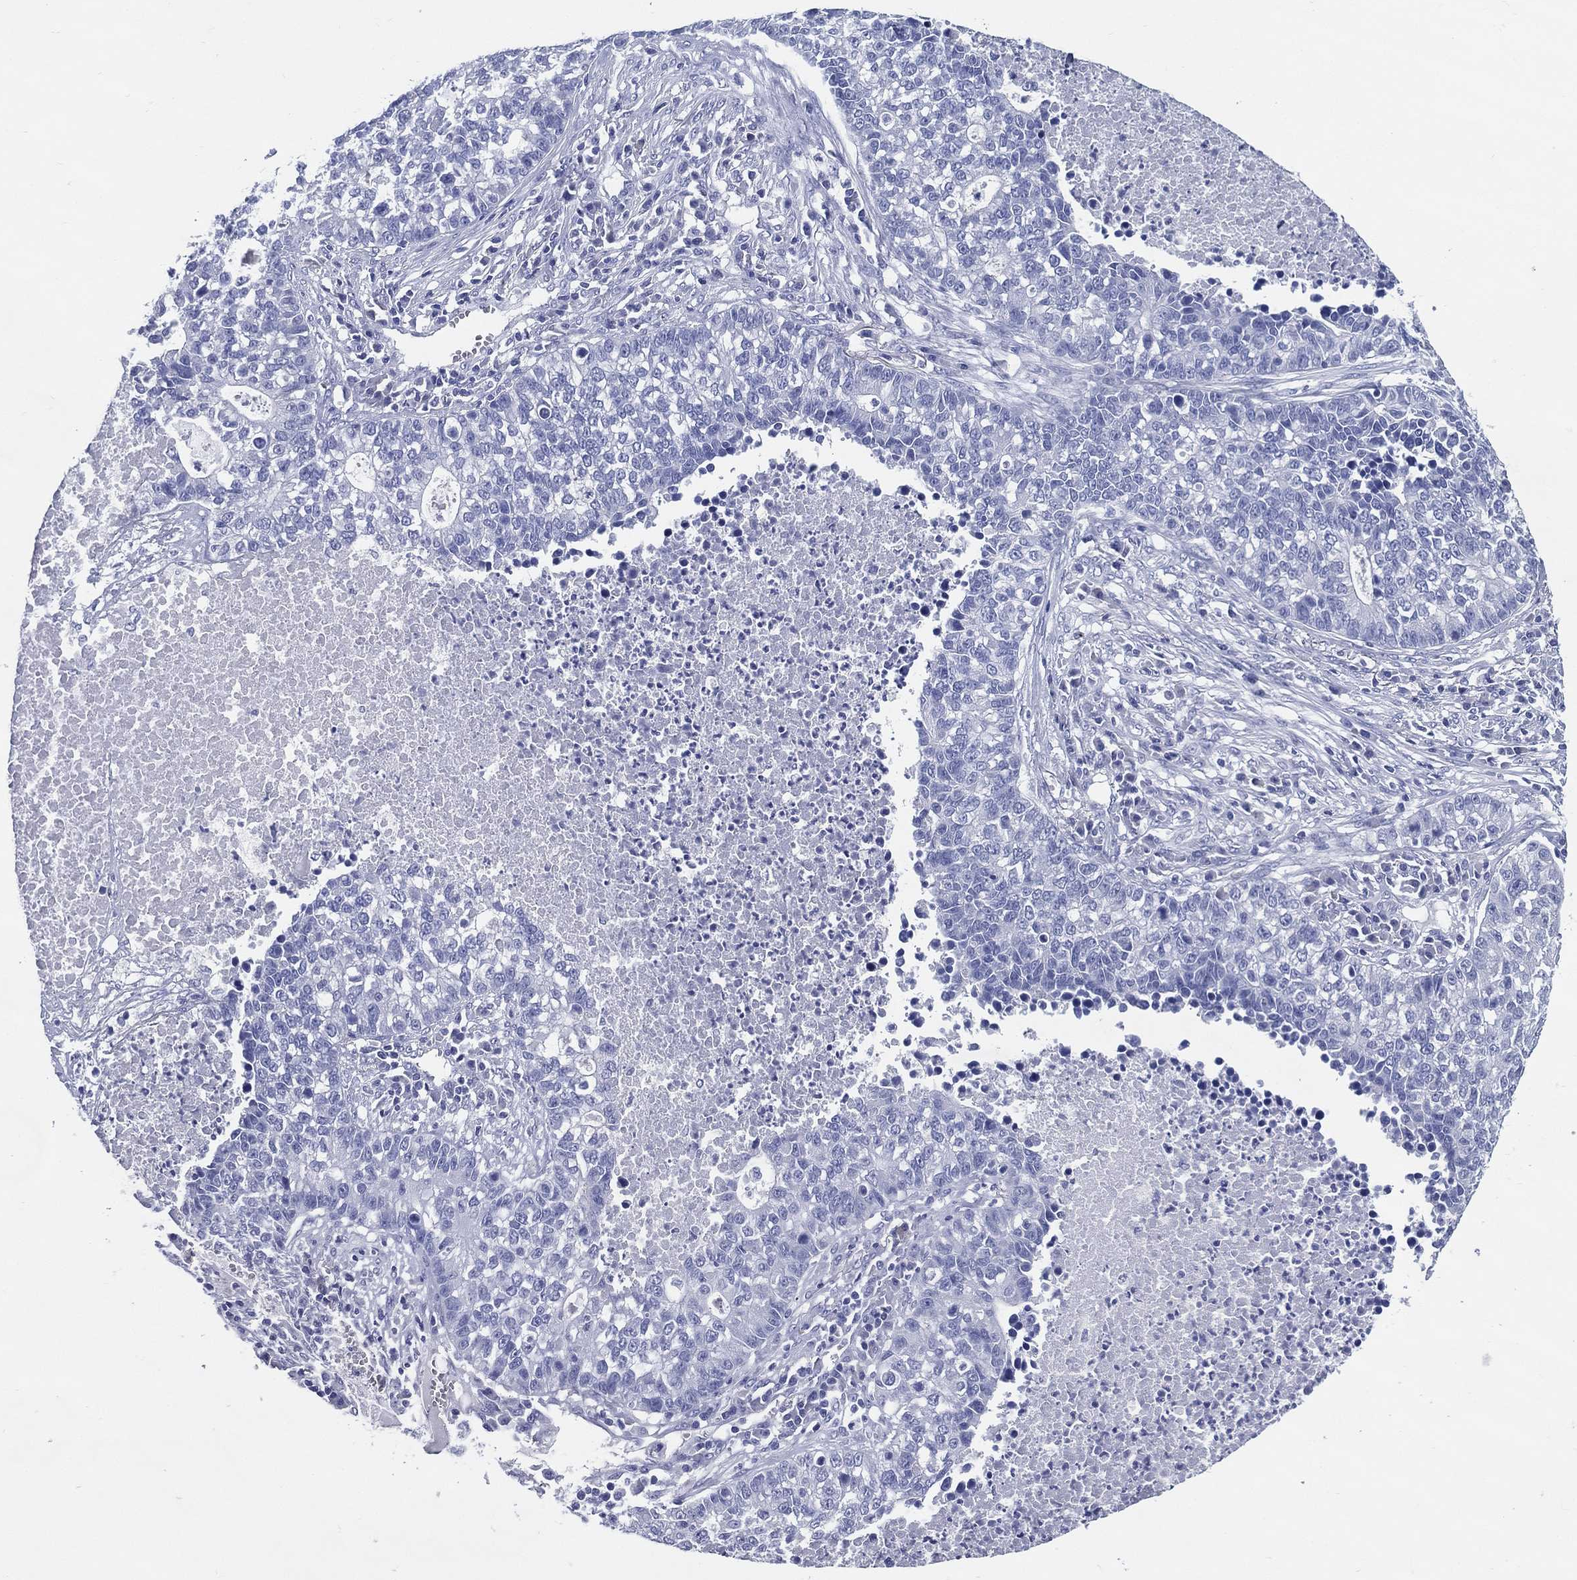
{"staining": {"intensity": "negative", "quantity": "none", "location": "none"}, "tissue": "lung cancer", "cell_type": "Tumor cells", "image_type": "cancer", "snomed": [{"axis": "morphology", "description": "Adenocarcinoma, NOS"}, {"axis": "topography", "description": "Lung"}], "caption": "This photomicrograph is of lung cancer (adenocarcinoma) stained with IHC to label a protein in brown with the nuclei are counter-stained blue. There is no staining in tumor cells.", "gene": "ACE2", "patient": {"sex": "male", "age": 57}}